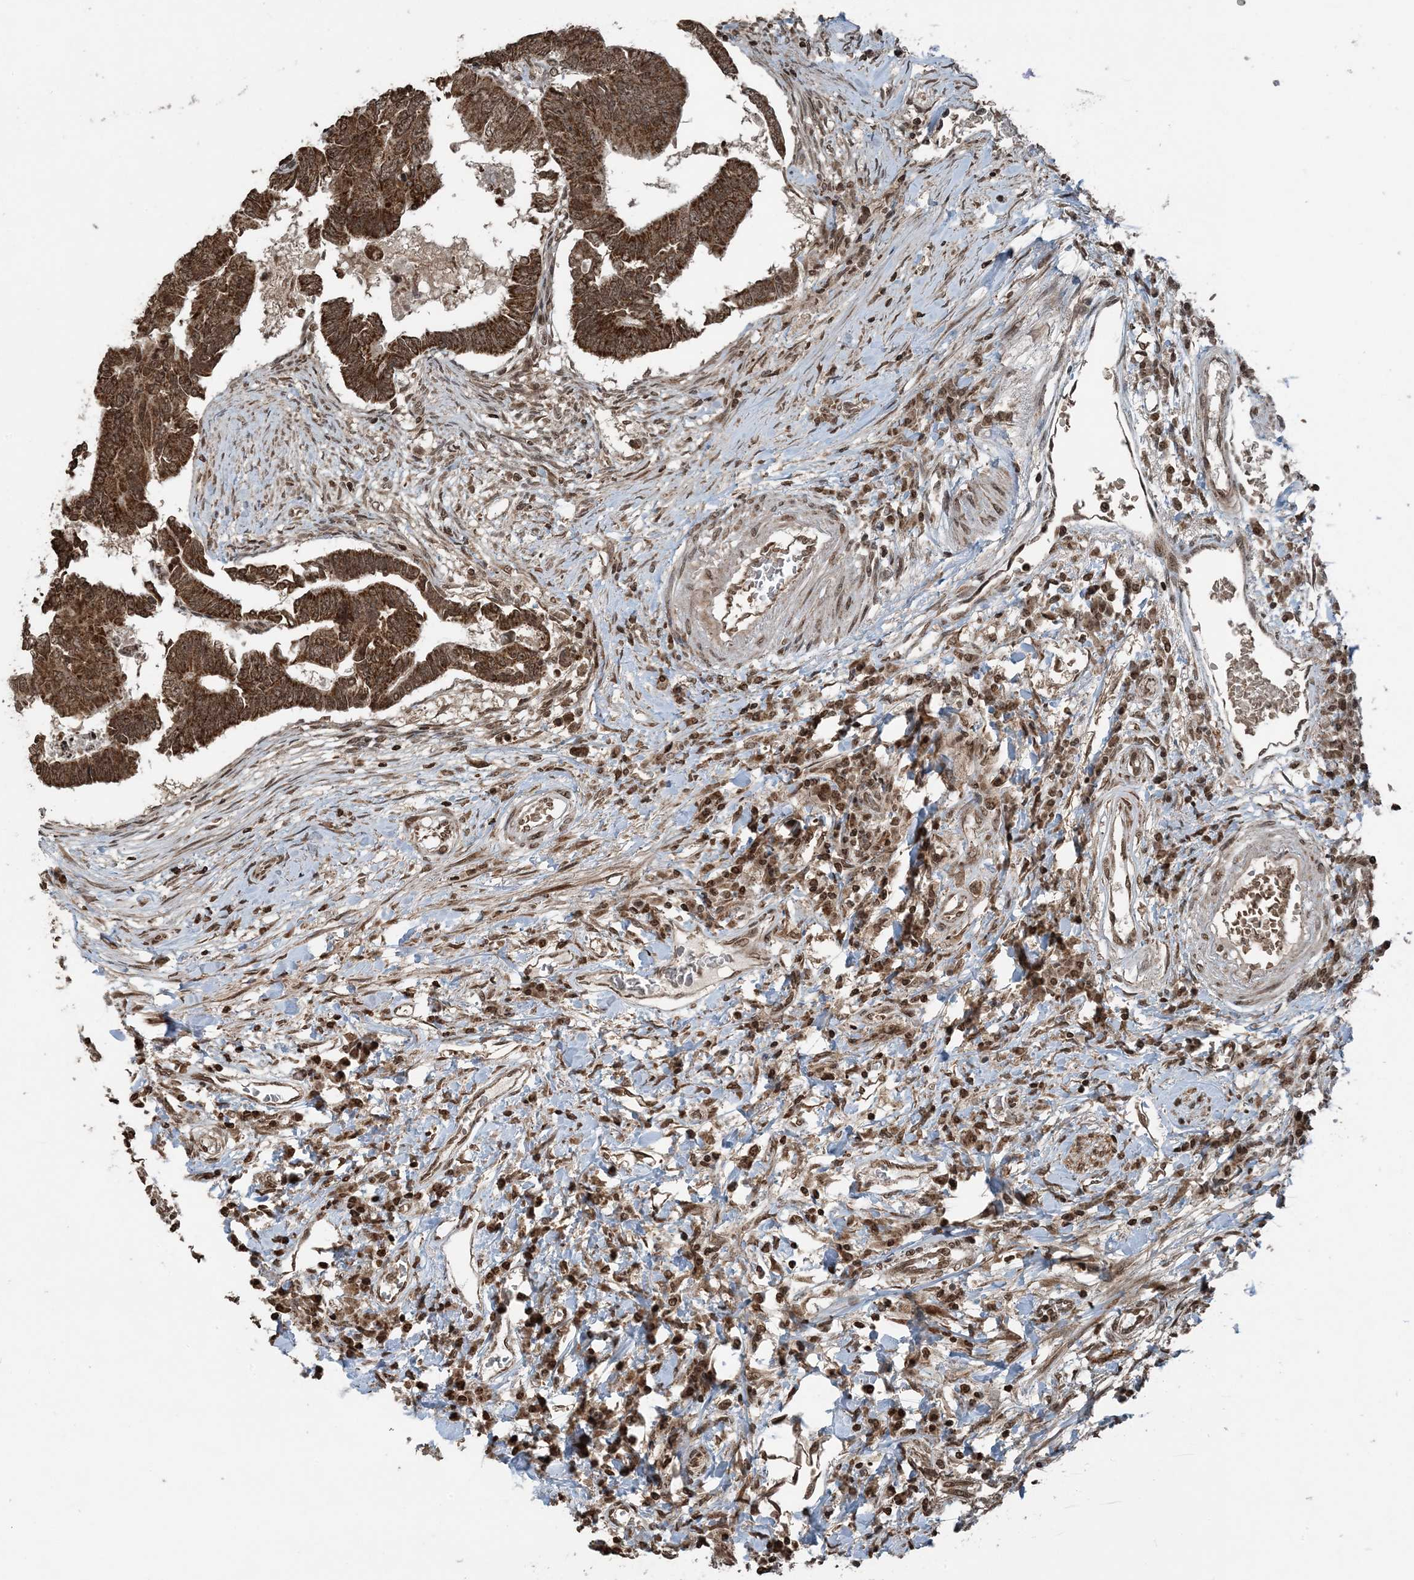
{"staining": {"intensity": "moderate", "quantity": ">75%", "location": "cytoplasmic/membranous,nuclear"}, "tissue": "colorectal cancer", "cell_type": "Tumor cells", "image_type": "cancer", "snomed": [{"axis": "morphology", "description": "Adenocarcinoma, NOS"}, {"axis": "topography", "description": "Rectum"}], "caption": "DAB (3,3'-diaminobenzidine) immunohistochemical staining of colorectal cancer displays moderate cytoplasmic/membranous and nuclear protein expression in about >75% of tumor cells.", "gene": "ZFAND2B", "patient": {"sex": "female", "age": 65}}